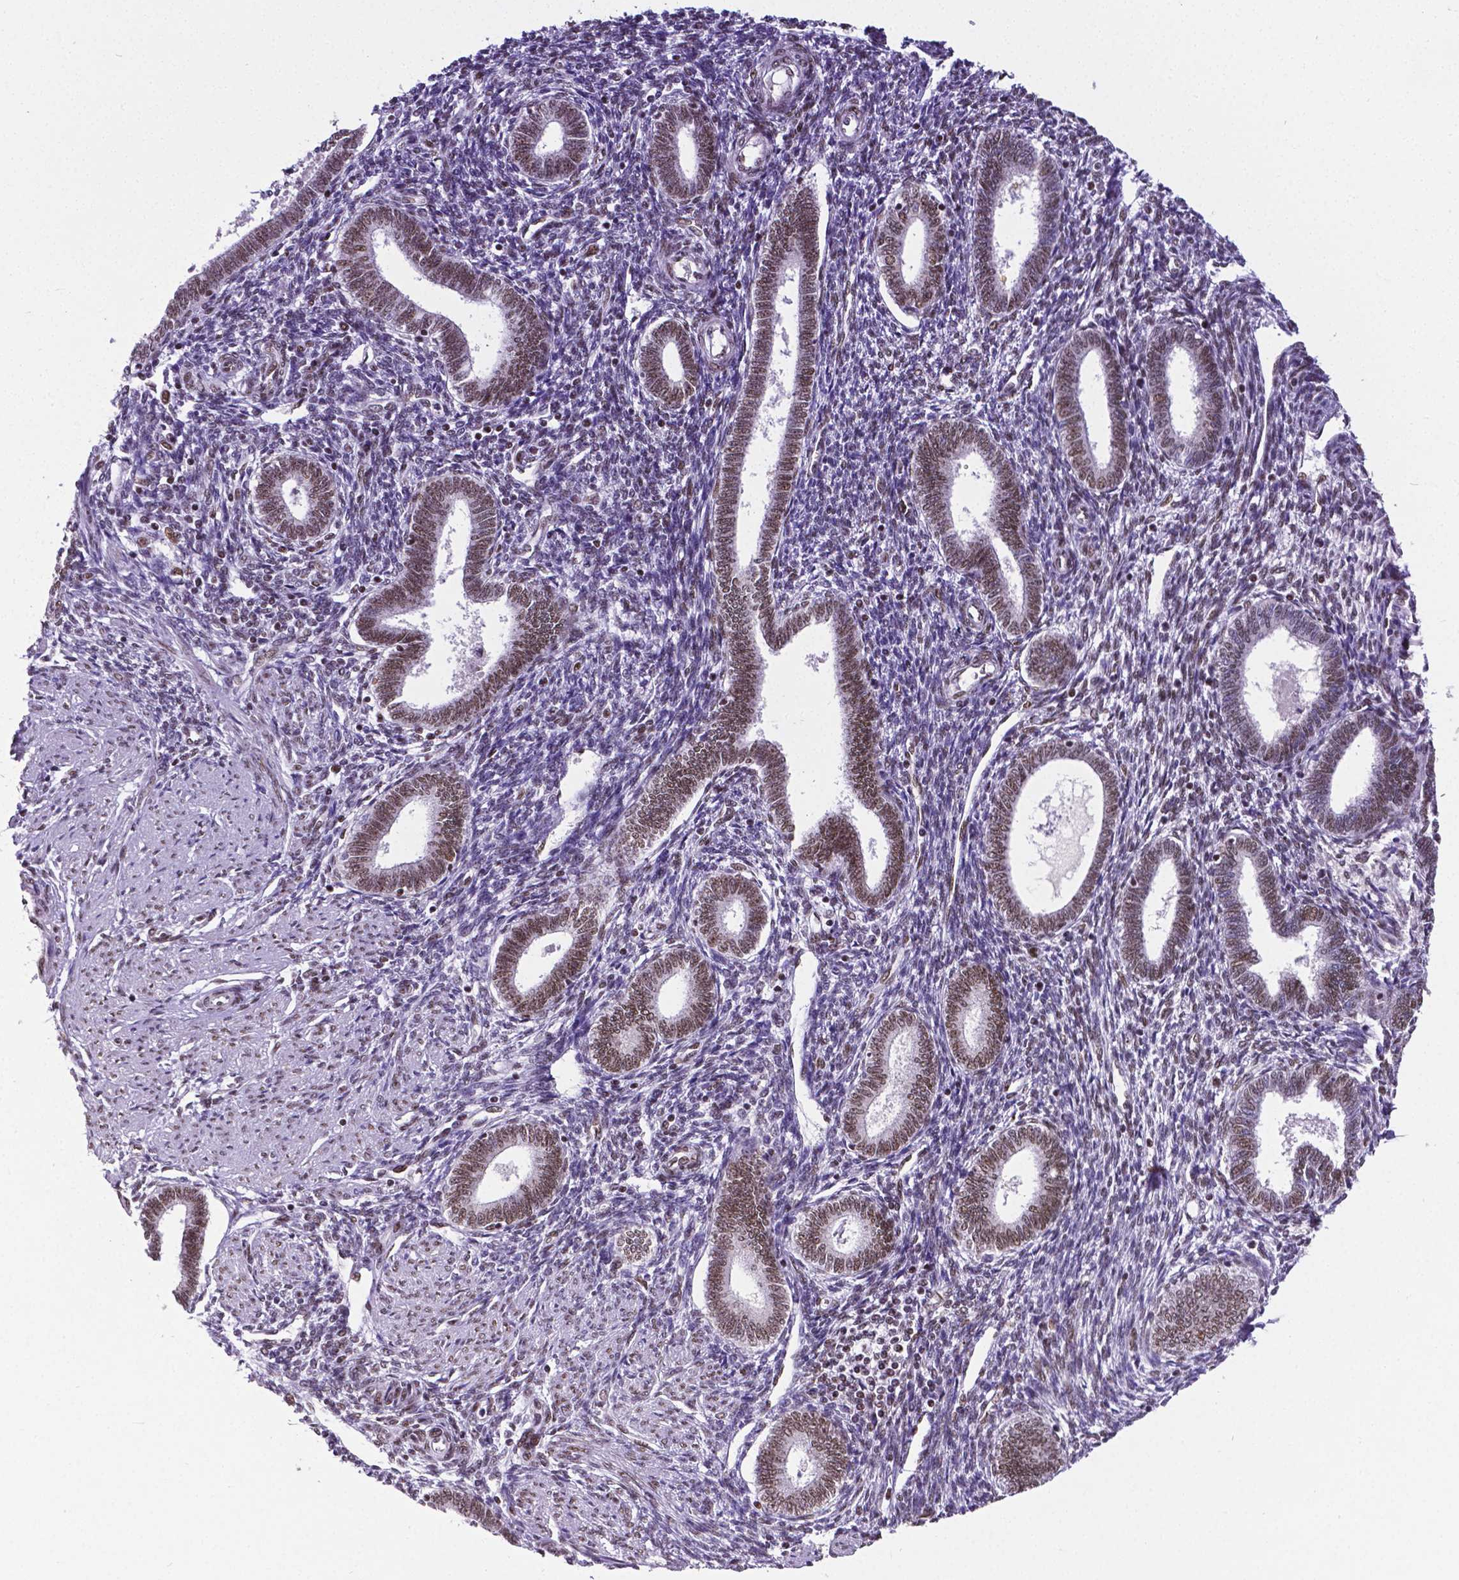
{"staining": {"intensity": "moderate", "quantity": "25%-75%", "location": "nuclear"}, "tissue": "endometrium", "cell_type": "Cells in endometrial stroma", "image_type": "normal", "snomed": [{"axis": "morphology", "description": "Normal tissue, NOS"}, {"axis": "topography", "description": "Endometrium"}], "caption": "Protein analysis of benign endometrium exhibits moderate nuclear staining in about 25%-75% of cells in endometrial stroma.", "gene": "REST", "patient": {"sex": "female", "age": 42}}